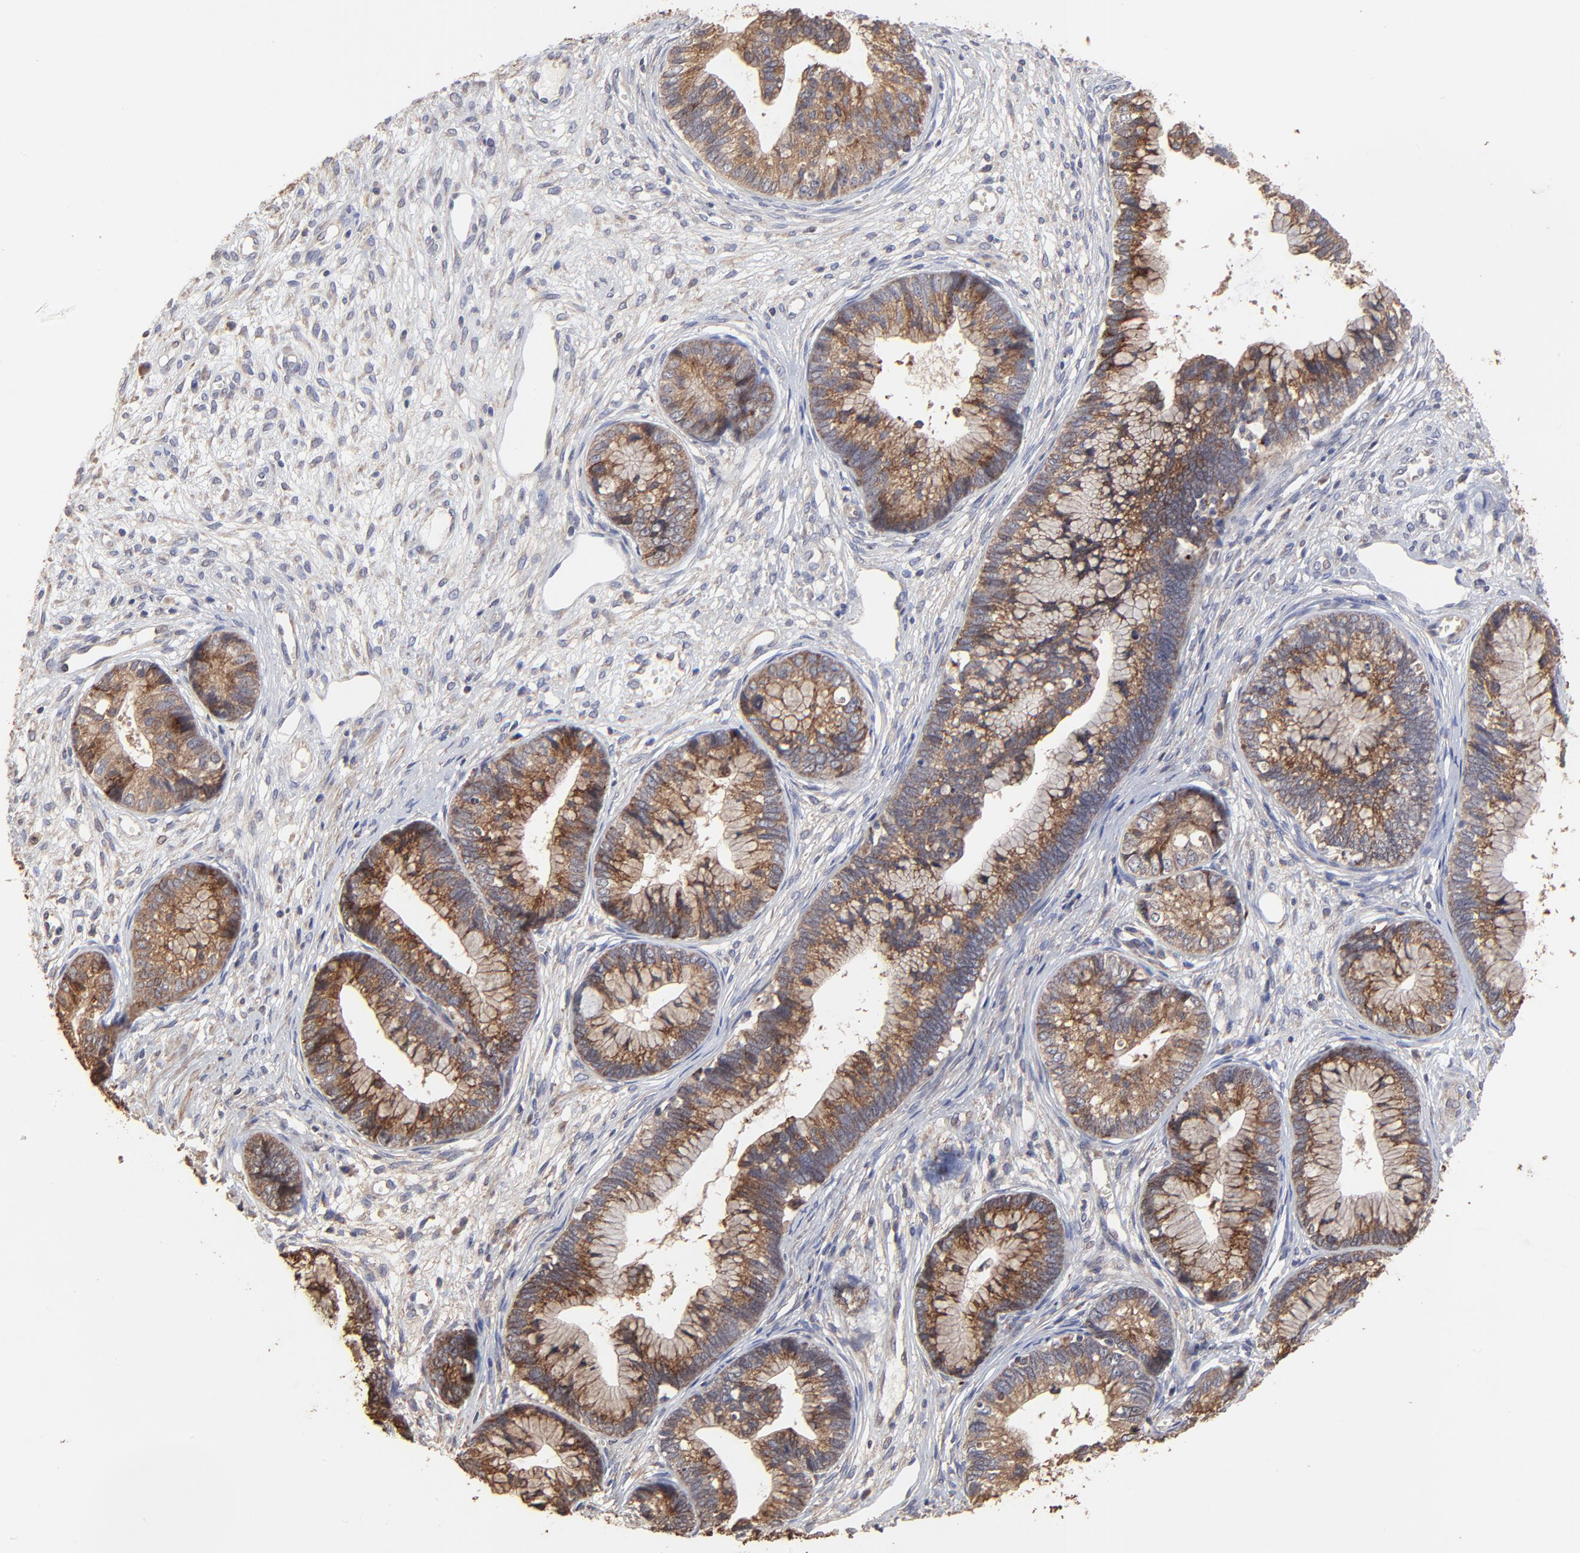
{"staining": {"intensity": "moderate", "quantity": ">75%", "location": "cytoplasmic/membranous"}, "tissue": "cervical cancer", "cell_type": "Tumor cells", "image_type": "cancer", "snomed": [{"axis": "morphology", "description": "Adenocarcinoma, NOS"}, {"axis": "topography", "description": "Cervix"}], "caption": "IHC of cervical cancer reveals medium levels of moderate cytoplasmic/membranous expression in approximately >75% of tumor cells.", "gene": "ELP2", "patient": {"sex": "female", "age": 44}}